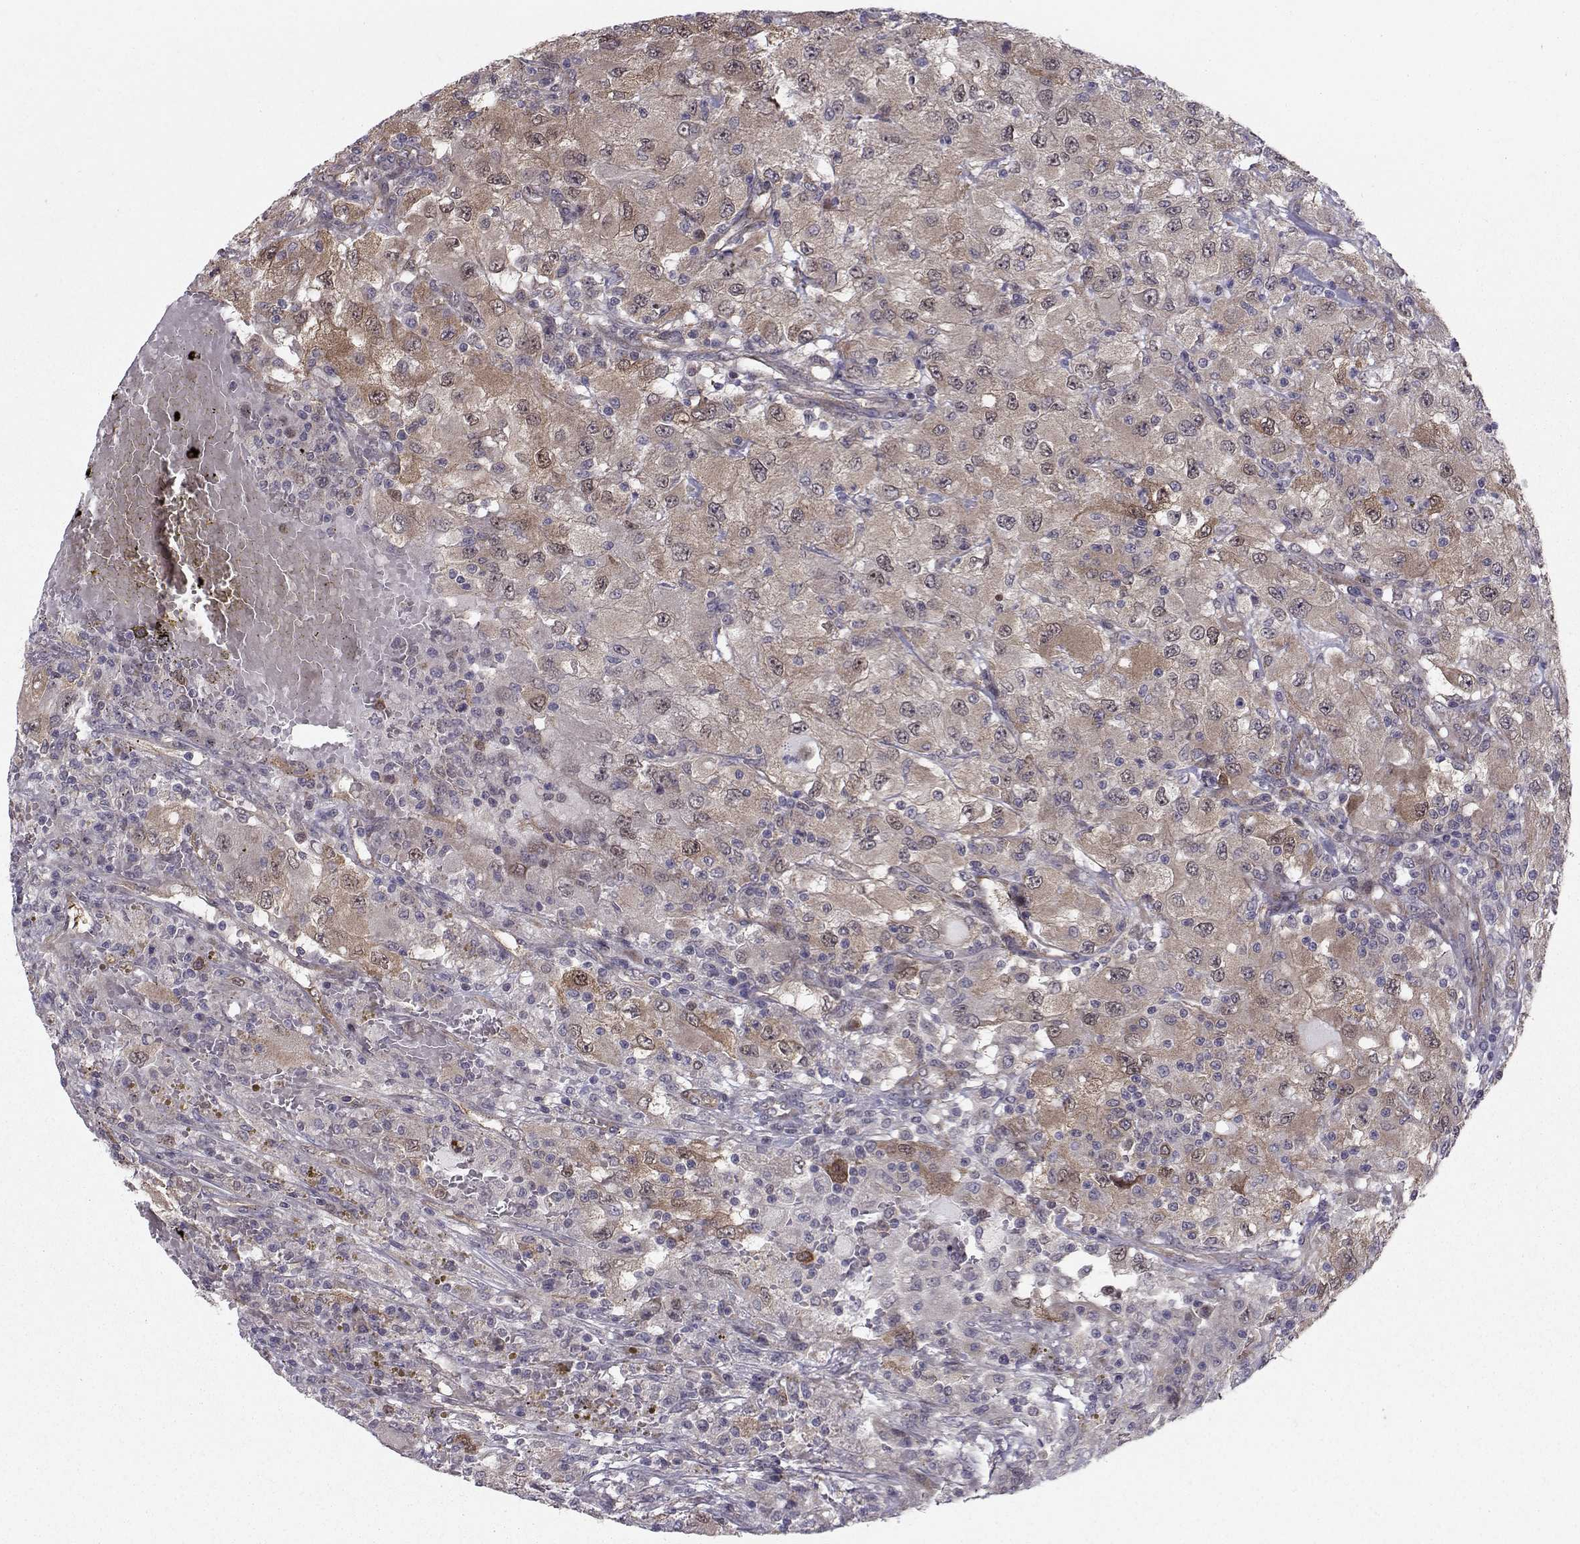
{"staining": {"intensity": "moderate", "quantity": "25%-75%", "location": "cytoplasmic/membranous"}, "tissue": "renal cancer", "cell_type": "Tumor cells", "image_type": "cancer", "snomed": [{"axis": "morphology", "description": "Adenocarcinoma, NOS"}, {"axis": "topography", "description": "Kidney"}], "caption": "IHC of human adenocarcinoma (renal) displays medium levels of moderate cytoplasmic/membranous staining in approximately 25%-75% of tumor cells.", "gene": "HSP90AB1", "patient": {"sex": "female", "age": 67}}